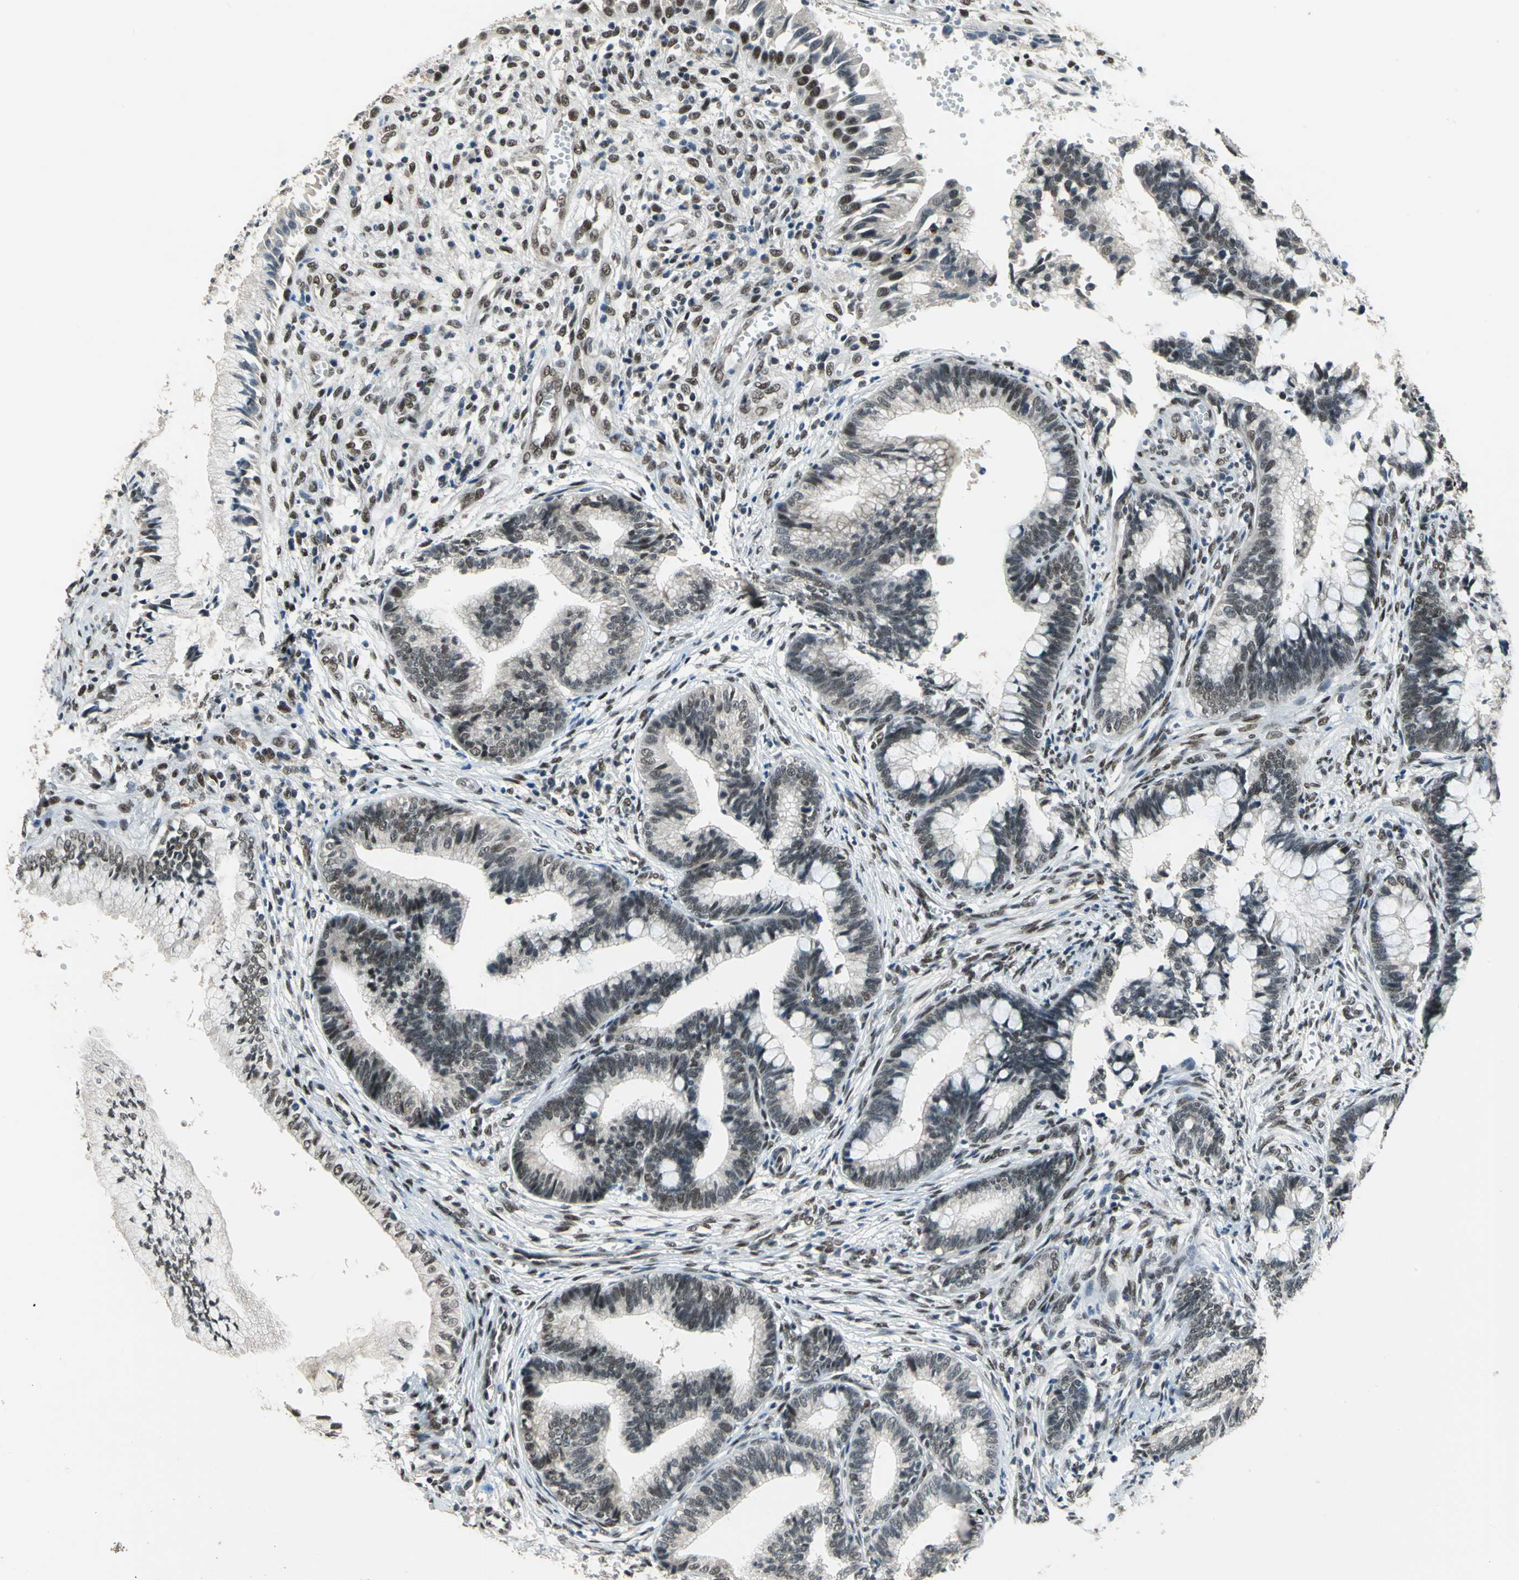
{"staining": {"intensity": "moderate", "quantity": "<25%", "location": "nuclear"}, "tissue": "cervical cancer", "cell_type": "Tumor cells", "image_type": "cancer", "snomed": [{"axis": "morphology", "description": "Adenocarcinoma, NOS"}, {"axis": "topography", "description": "Cervix"}], "caption": "IHC of adenocarcinoma (cervical) reveals low levels of moderate nuclear staining in about <25% of tumor cells.", "gene": "ELF2", "patient": {"sex": "female", "age": 36}}